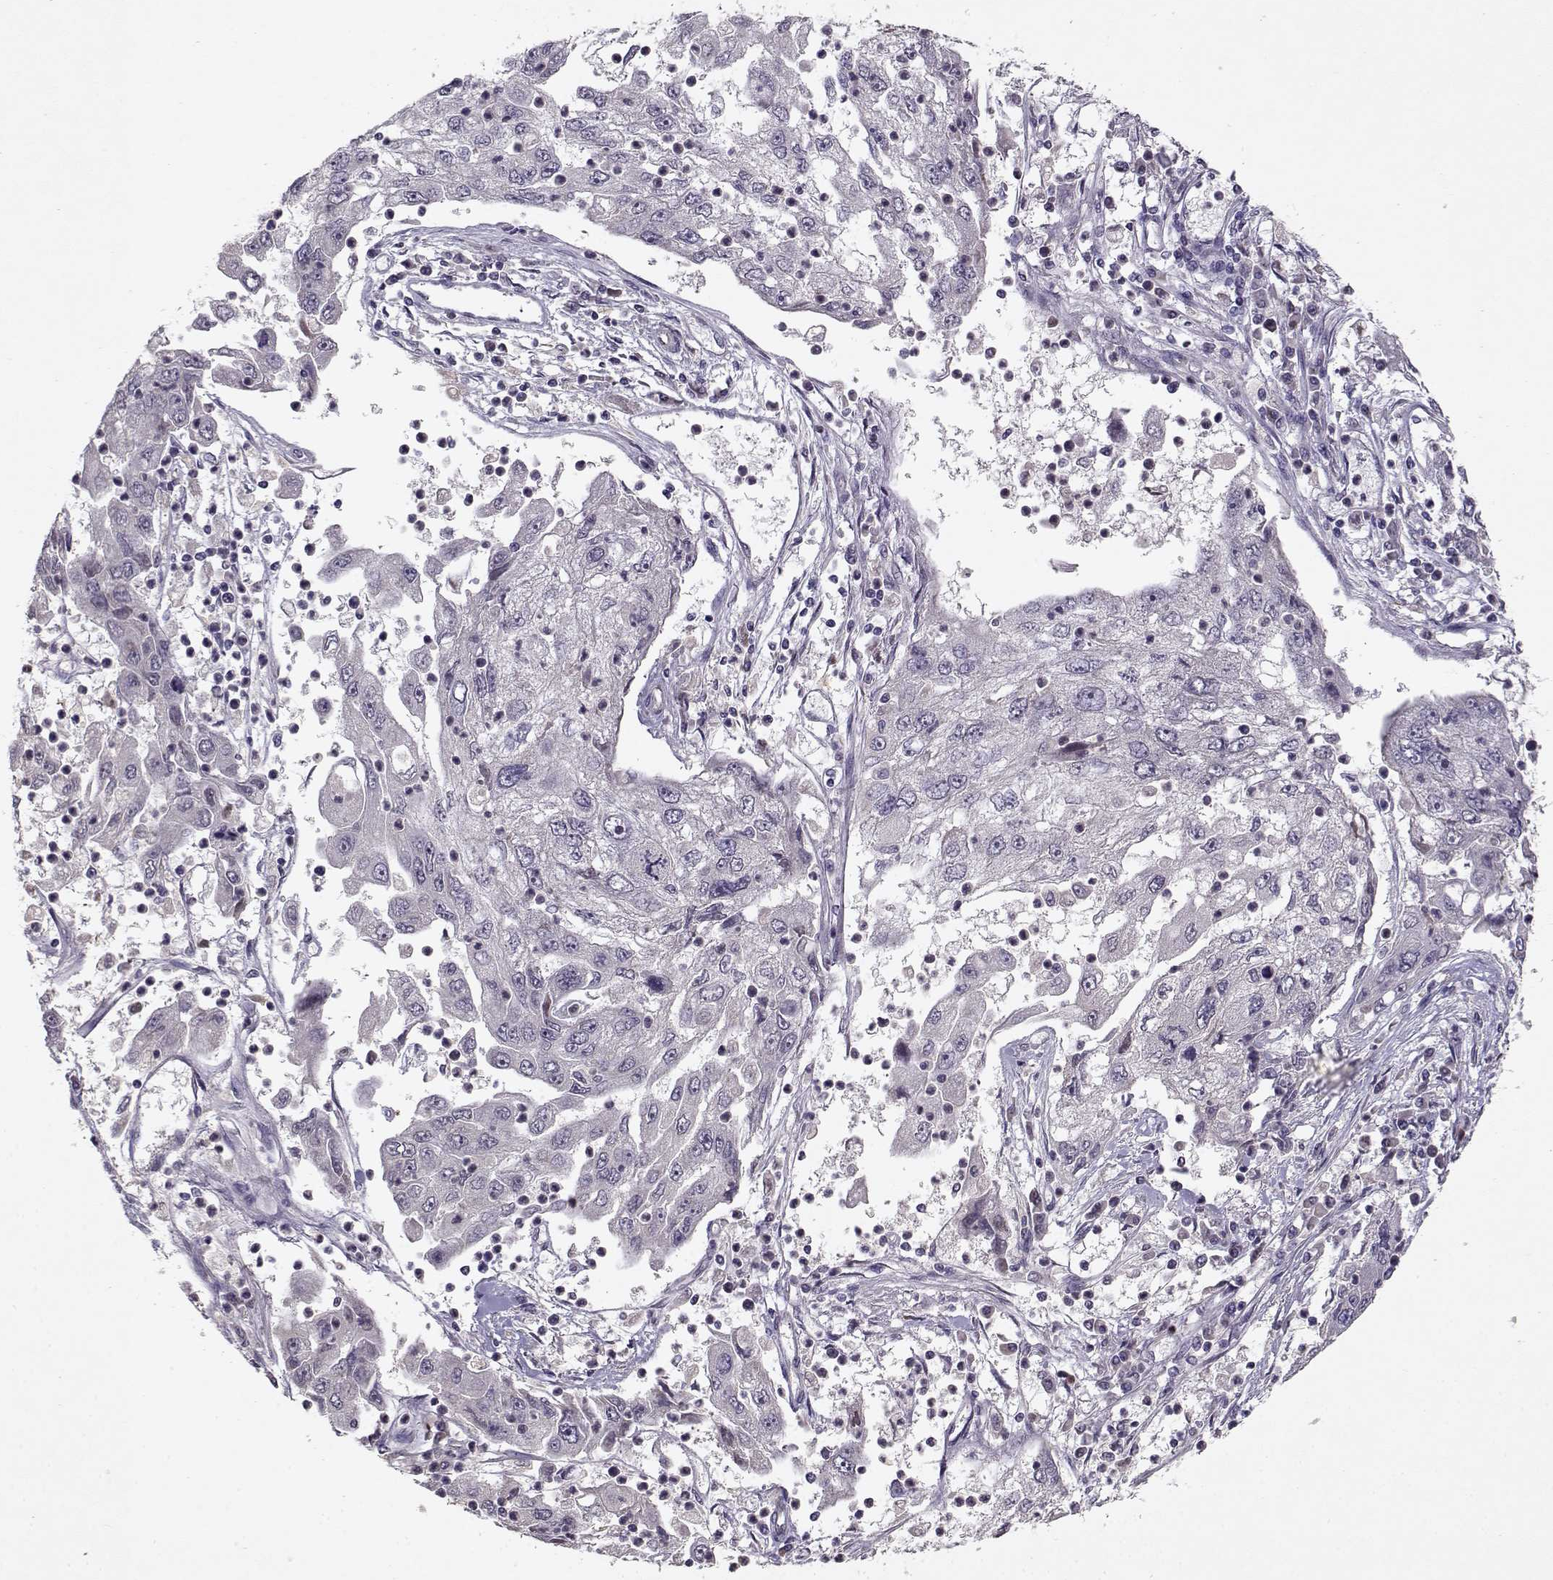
{"staining": {"intensity": "negative", "quantity": "none", "location": "none"}, "tissue": "cervical cancer", "cell_type": "Tumor cells", "image_type": "cancer", "snomed": [{"axis": "morphology", "description": "Squamous cell carcinoma, NOS"}, {"axis": "topography", "description": "Cervix"}], "caption": "Human squamous cell carcinoma (cervical) stained for a protein using IHC shows no expression in tumor cells.", "gene": "BMX", "patient": {"sex": "female", "age": 36}}